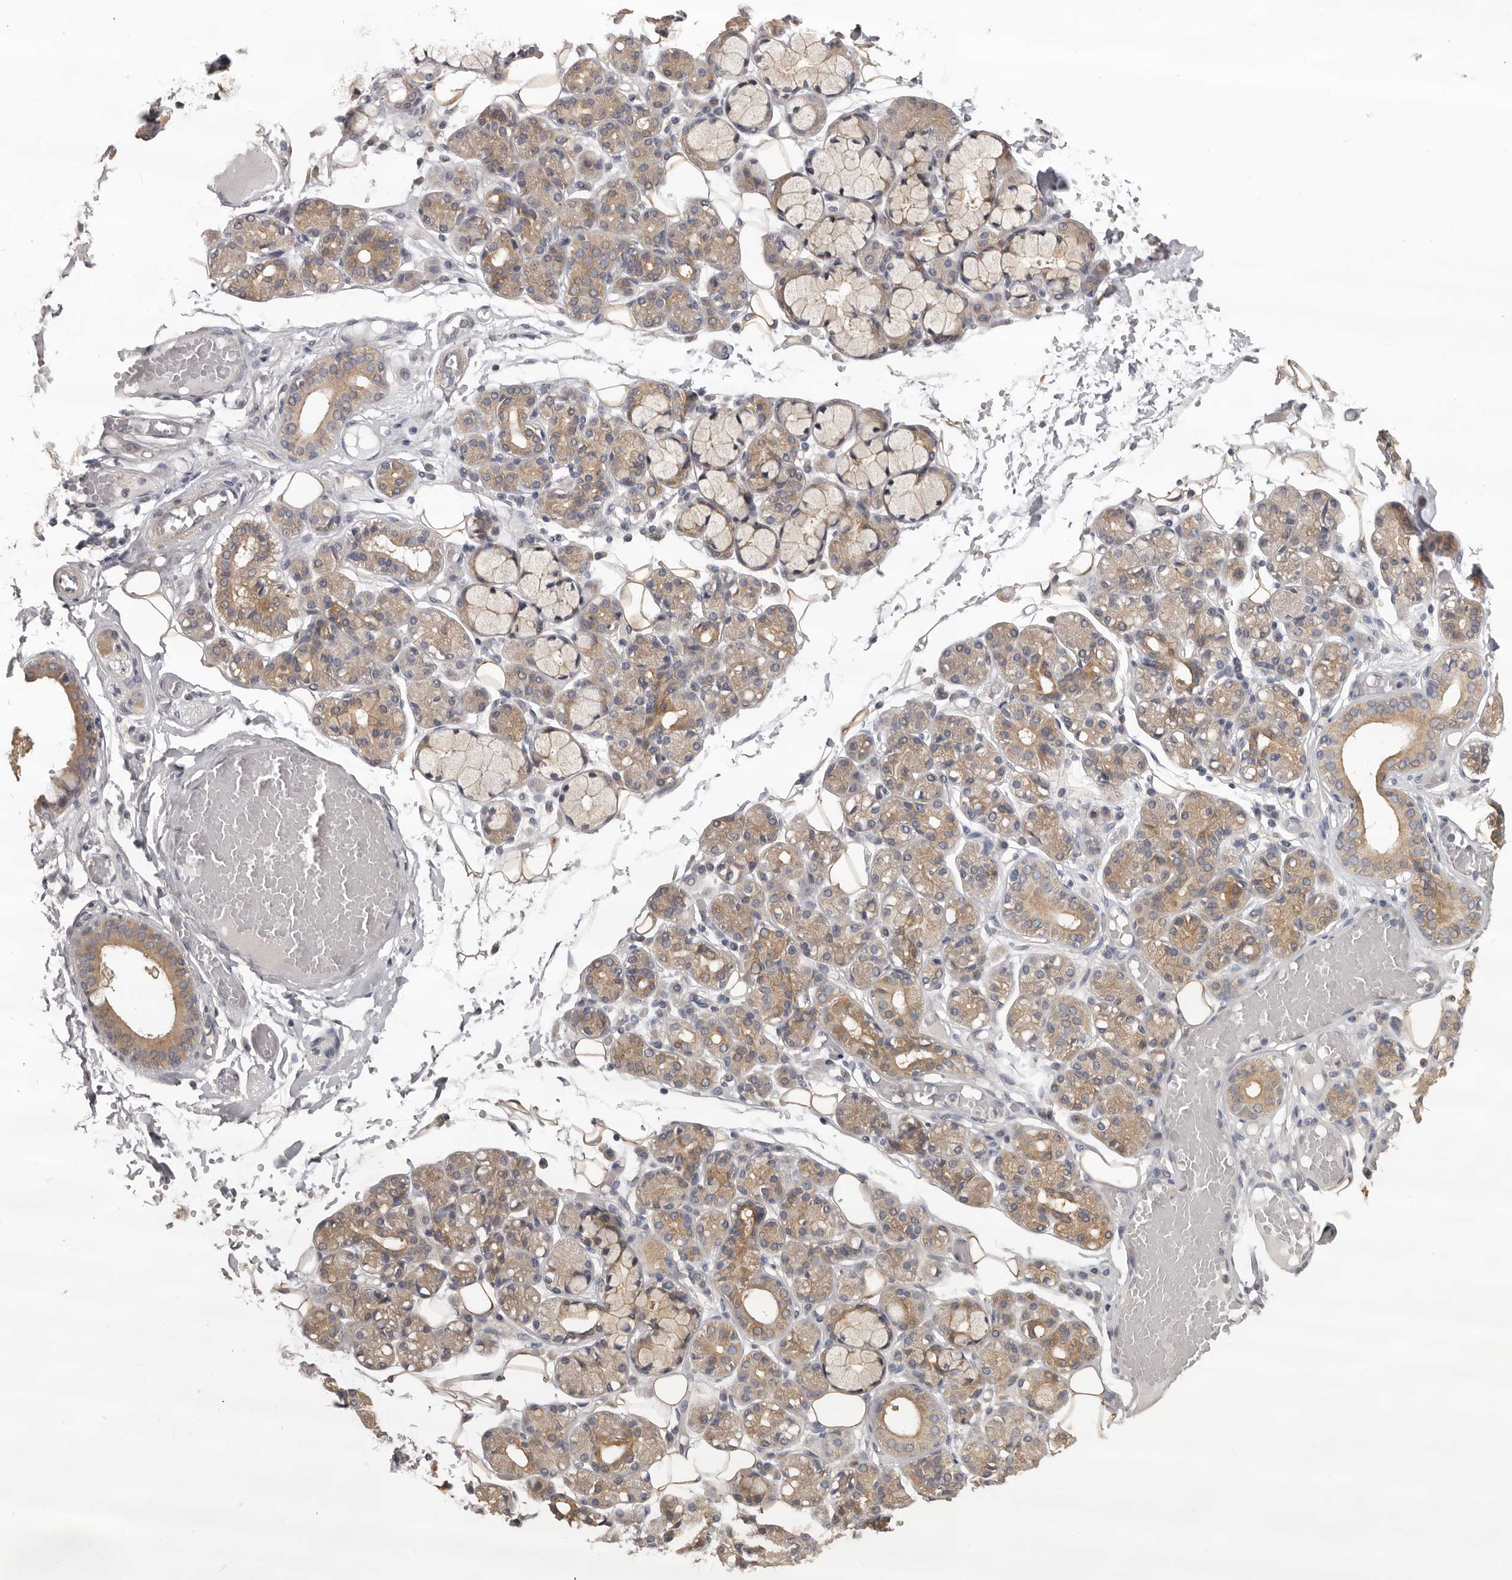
{"staining": {"intensity": "moderate", "quantity": "25%-75%", "location": "cytoplasmic/membranous"}, "tissue": "salivary gland", "cell_type": "Glandular cells", "image_type": "normal", "snomed": [{"axis": "morphology", "description": "Normal tissue, NOS"}, {"axis": "topography", "description": "Salivary gland"}], "caption": "Benign salivary gland was stained to show a protein in brown. There is medium levels of moderate cytoplasmic/membranous expression in approximately 25%-75% of glandular cells. (DAB (3,3'-diaminobenzidine) IHC, brown staining for protein, blue staining for nuclei).", "gene": "HINT3", "patient": {"sex": "male", "age": 63}}